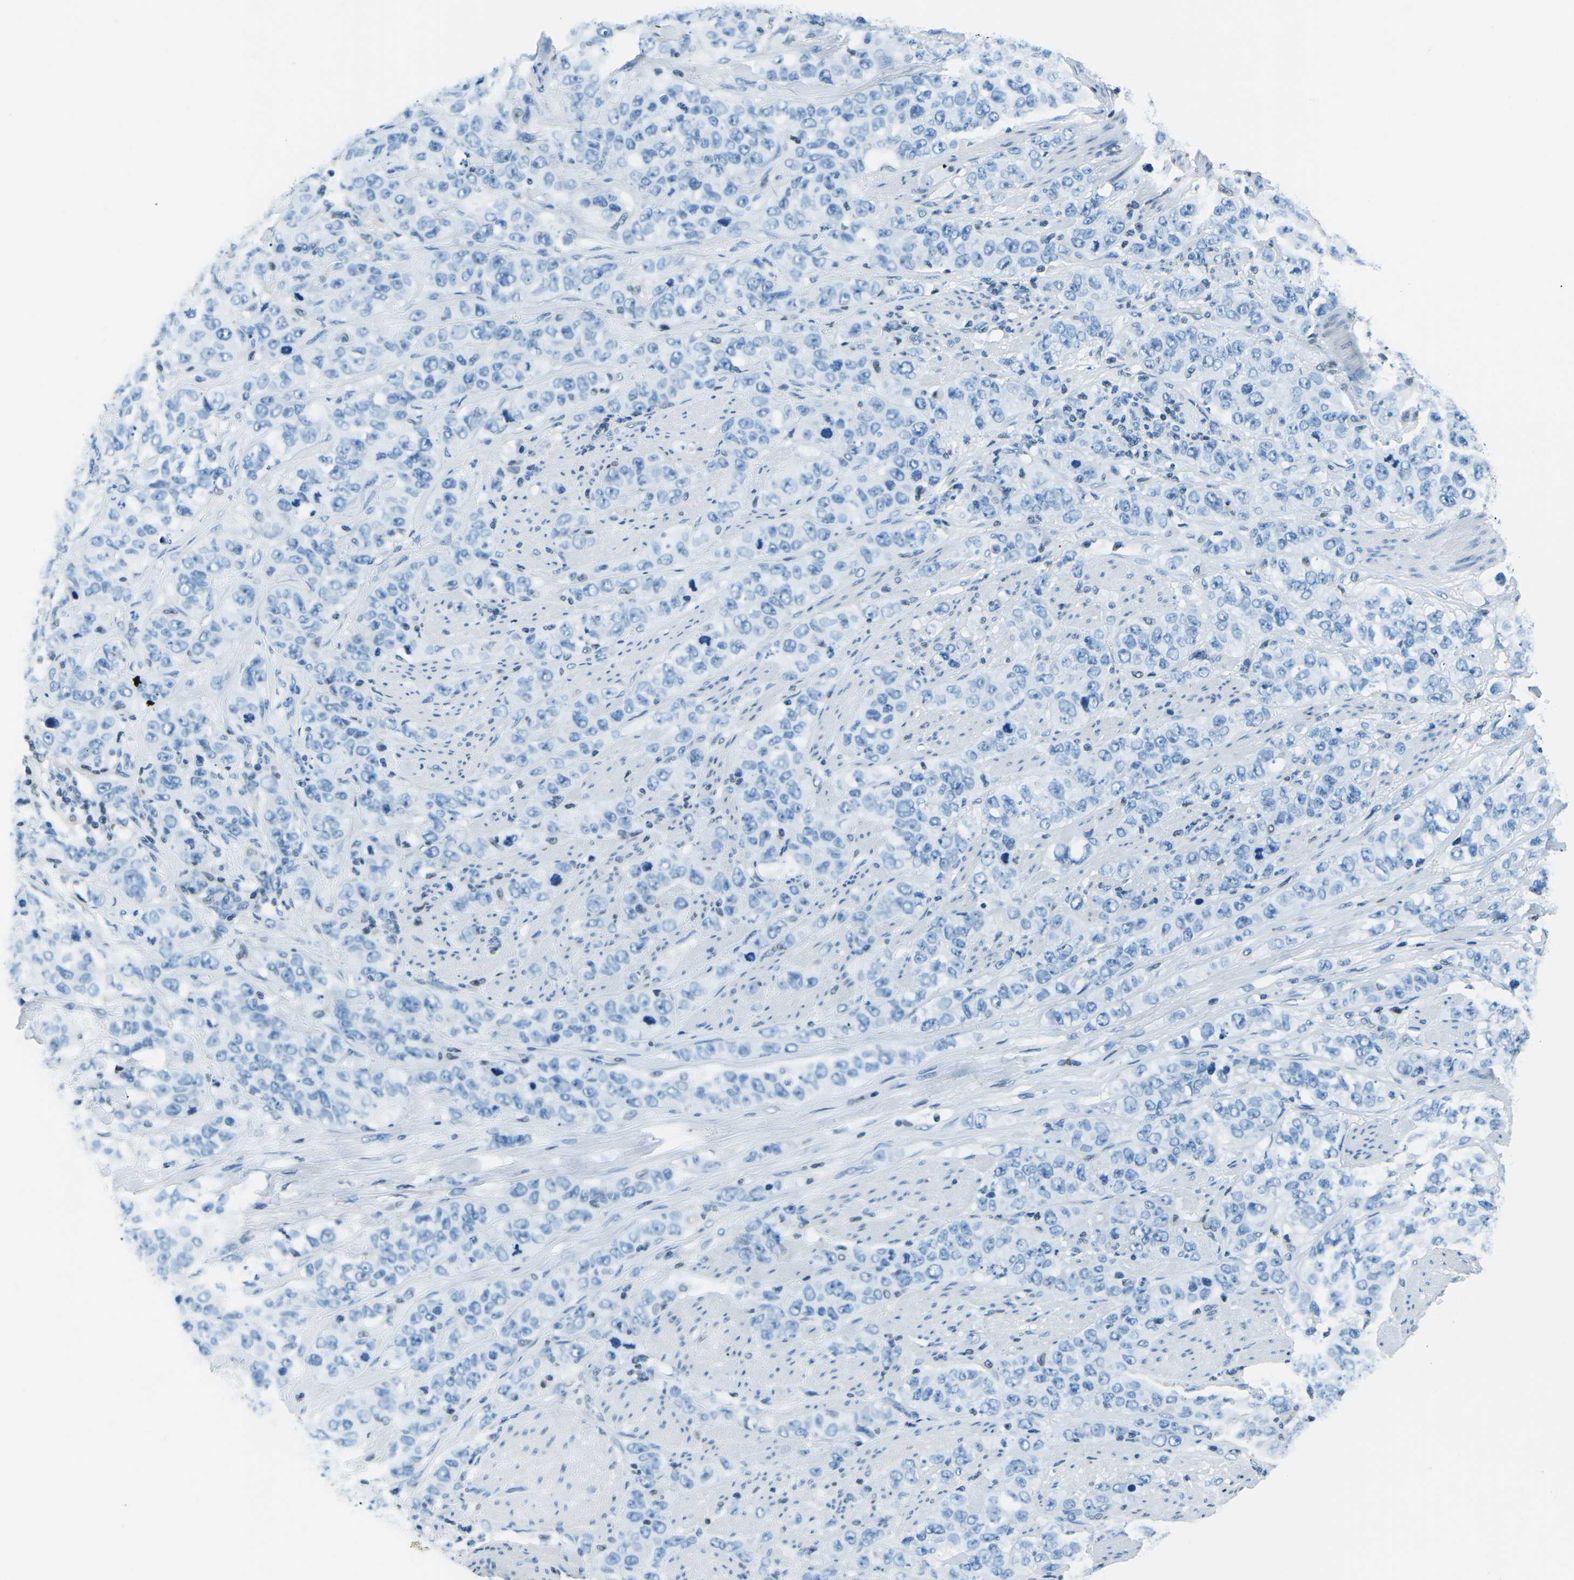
{"staining": {"intensity": "negative", "quantity": "none", "location": "none"}, "tissue": "stomach cancer", "cell_type": "Tumor cells", "image_type": "cancer", "snomed": [{"axis": "morphology", "description": "Adenocarcinoma, NOS"}, {"axis": "topography", "description": "Stomach"}], "caption": "Tumor cells show no significant protein staining in stomach cancer.", "gene": "CELF2", "patient": {"sex": "male", "age": 48}}